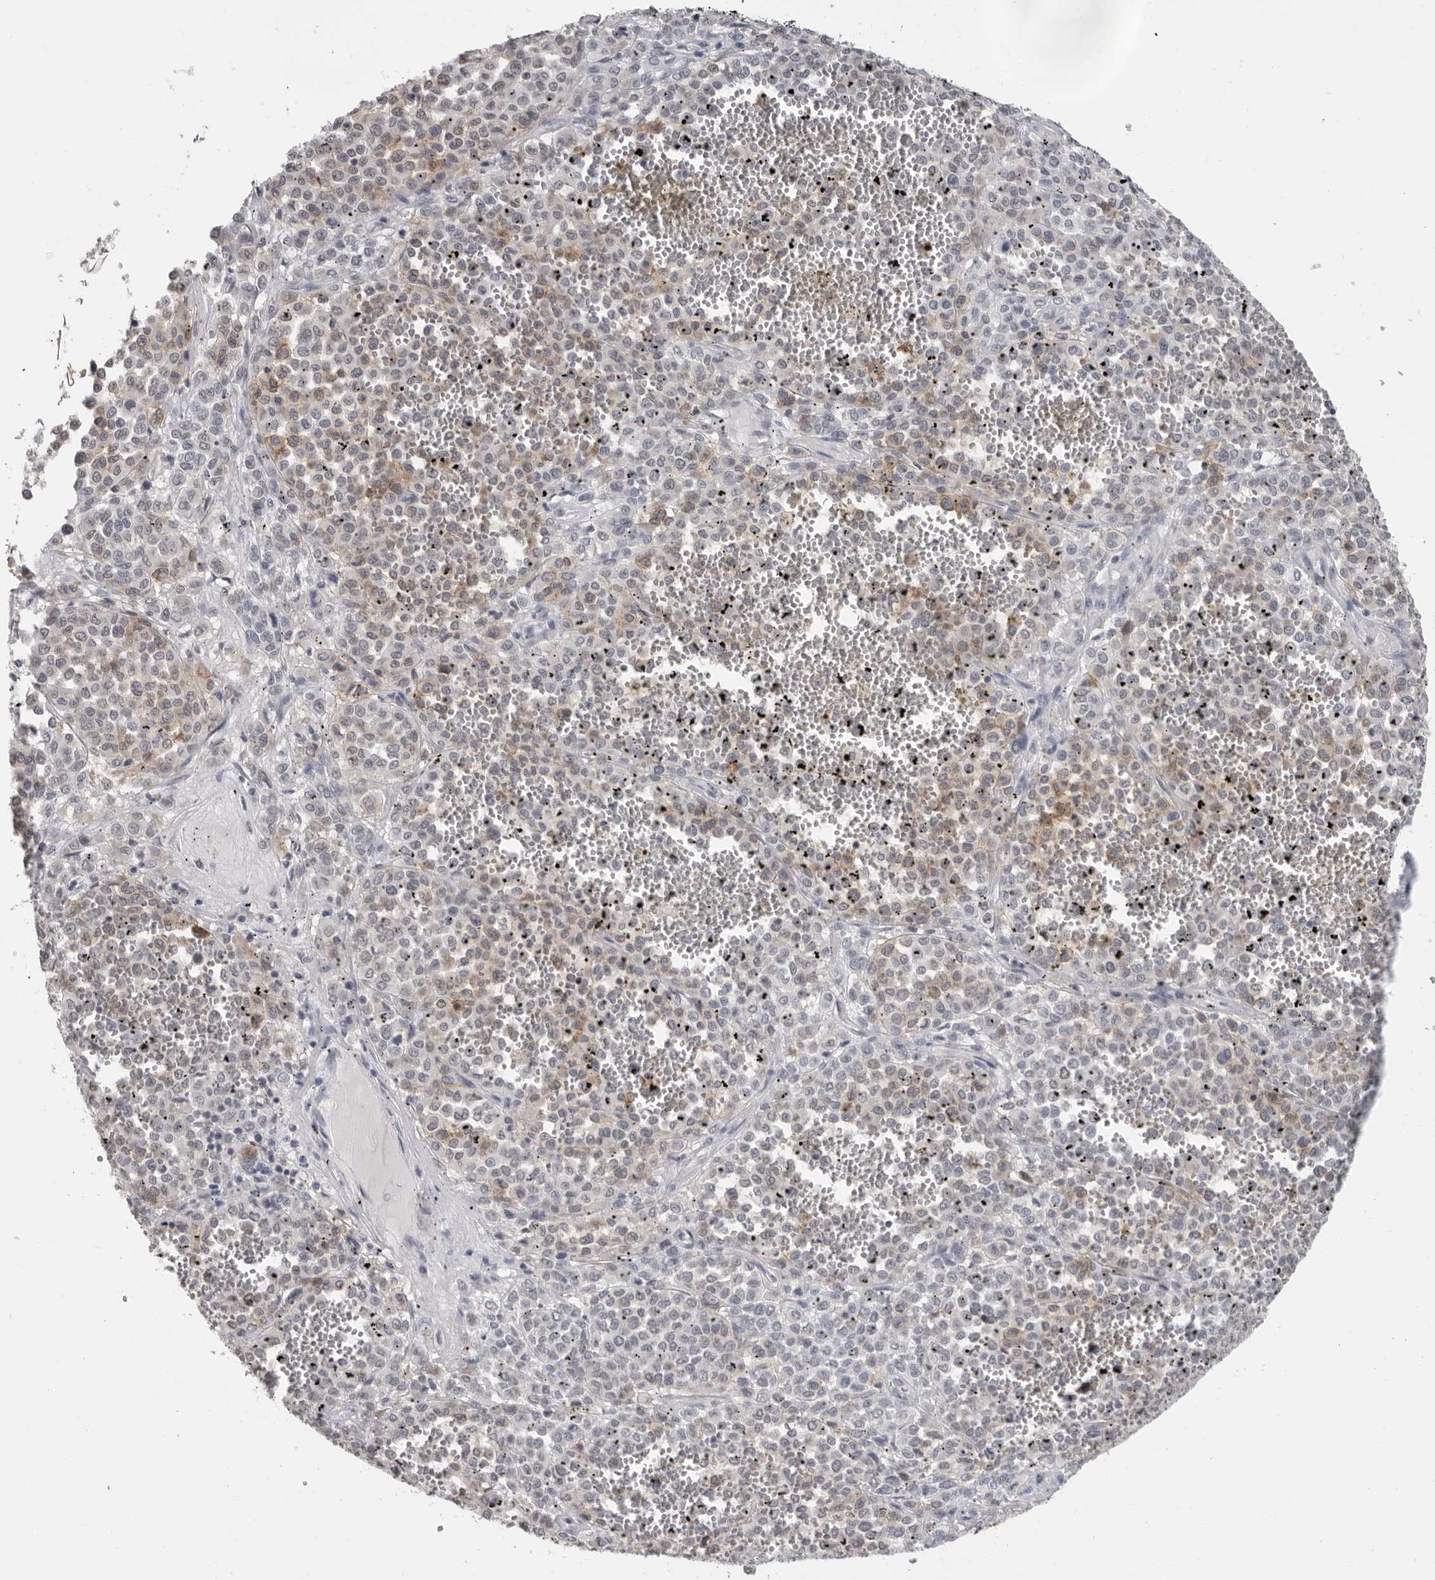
{"staining": {"intensity": "weak", "quantity": "25%-75%", "location": "cytoplasmic/membranous"}, "tissue": "melanoma", "cell_type": "Tumor cells", "image_type": "cancer", "snomed": [{"axis": "morphology", "description": "Malignant melanoma, Metastatic site"}, {"axis": "topography", "description": "Pancreas"}], "caption": "DAB (3,3'-diaminobenzidine) immunohistochemical staining of human malignant melanoma (metastatic site) demonstrates weak cytoplasmic/membranous protein positivity in approximately 25%-75% of tumor cells.", "gene": "HEPACAM", "patient": {"sex": "female", "age": 30}}